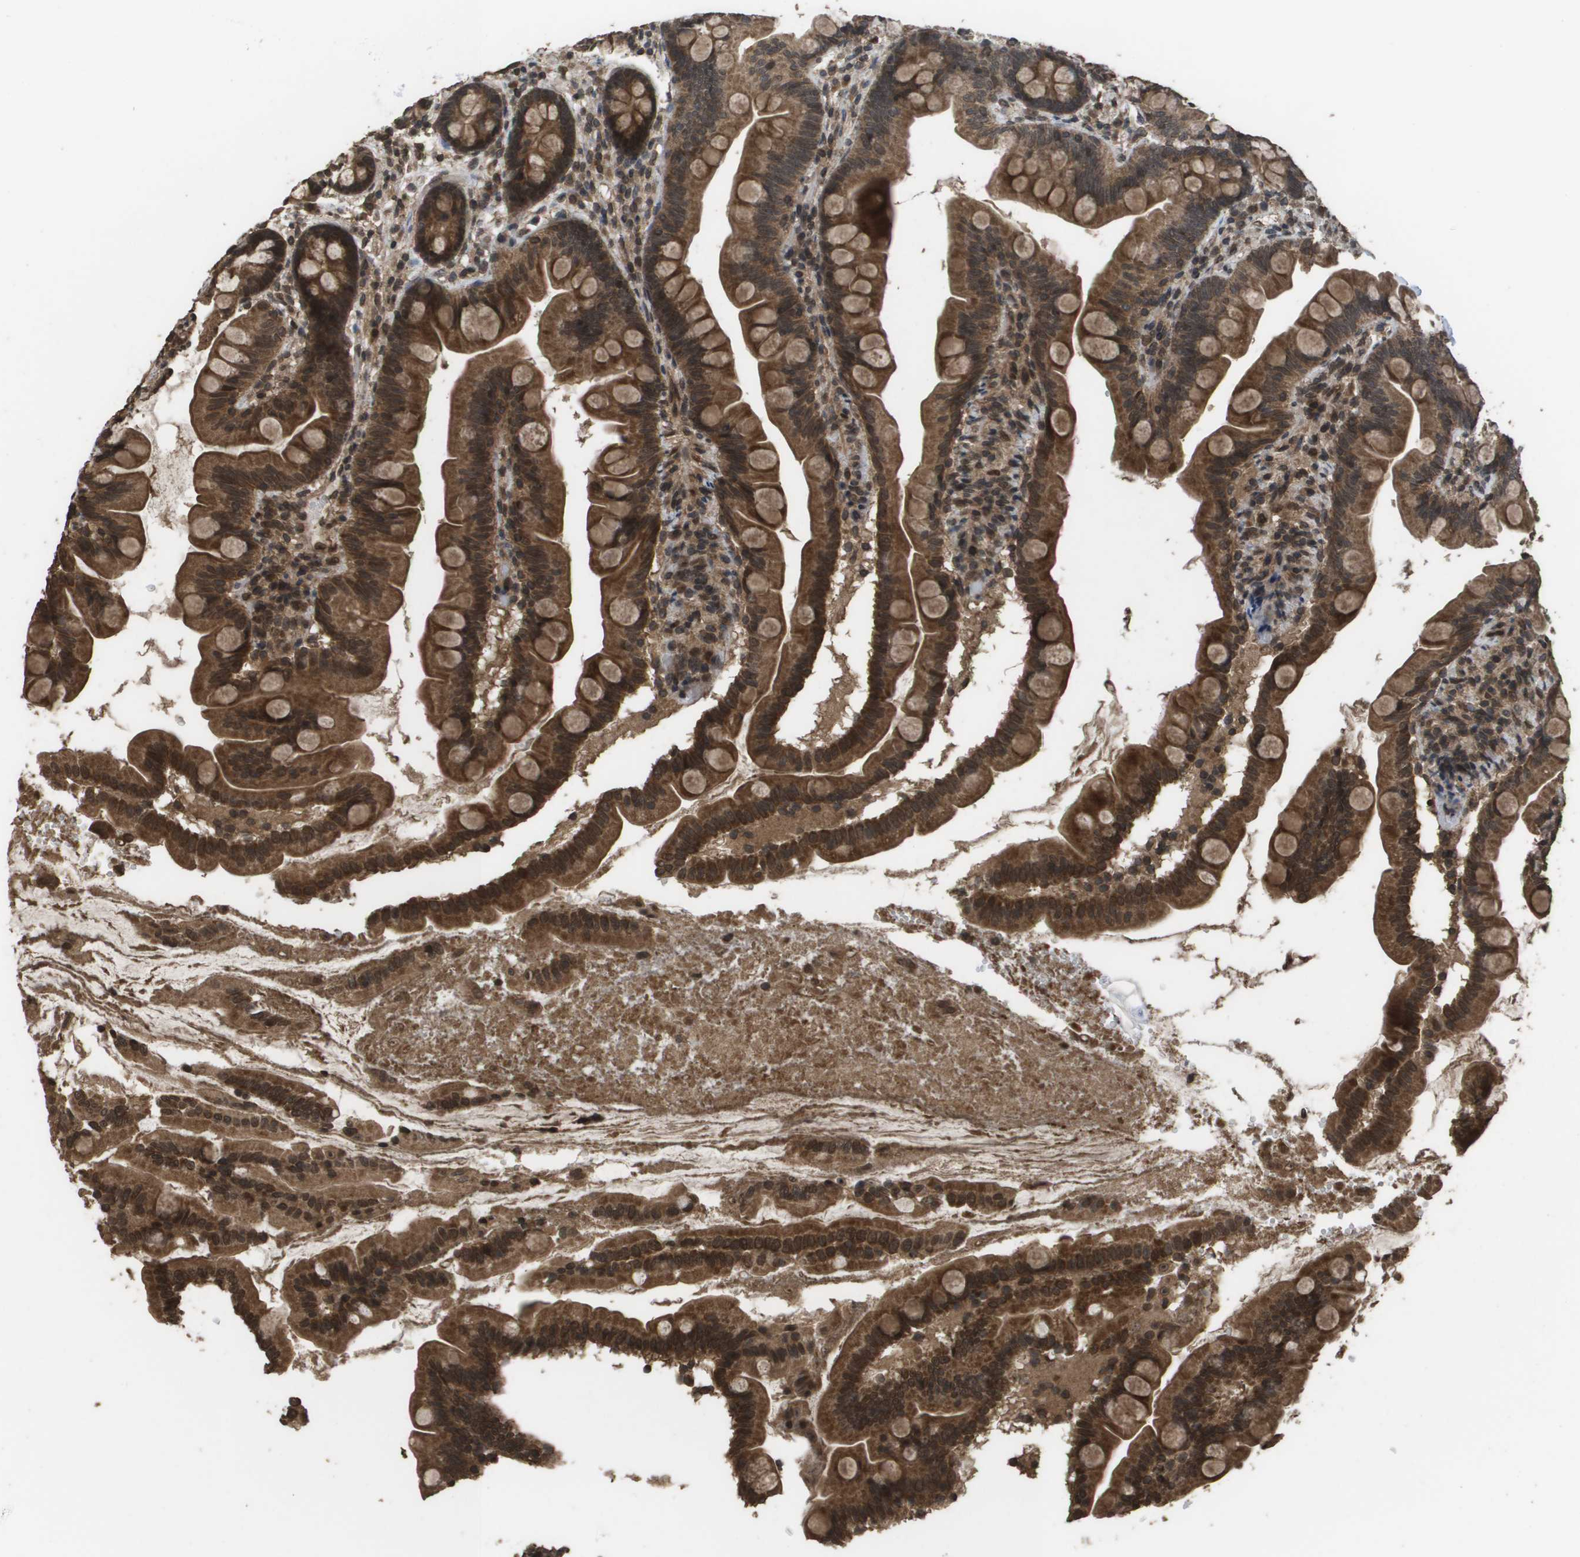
{"staining": {"intensity": "strong", "quantity": ">75%", "location": "cytoplasmic/membranous,nuclear"}, "tissue": "small intestine", "cell_type": "Glandular cells", "image_type": "normal", "snomed": [{"axis": "morphology", "description": "Normal tissue, NOS"}, {"axis": "topography", "description": "Small intestine"}], "caption": "This histopathology image demonstrates unremarkable small intestine stained with IHC to label a protein in brown. The cytoplasmic/membranous,nuclear of glandular cells show strong positivity for the protein. Nuclei are counter-stained blue.", "gene": "AXIN2", "patient": {"sex": "female", "age": 56}}